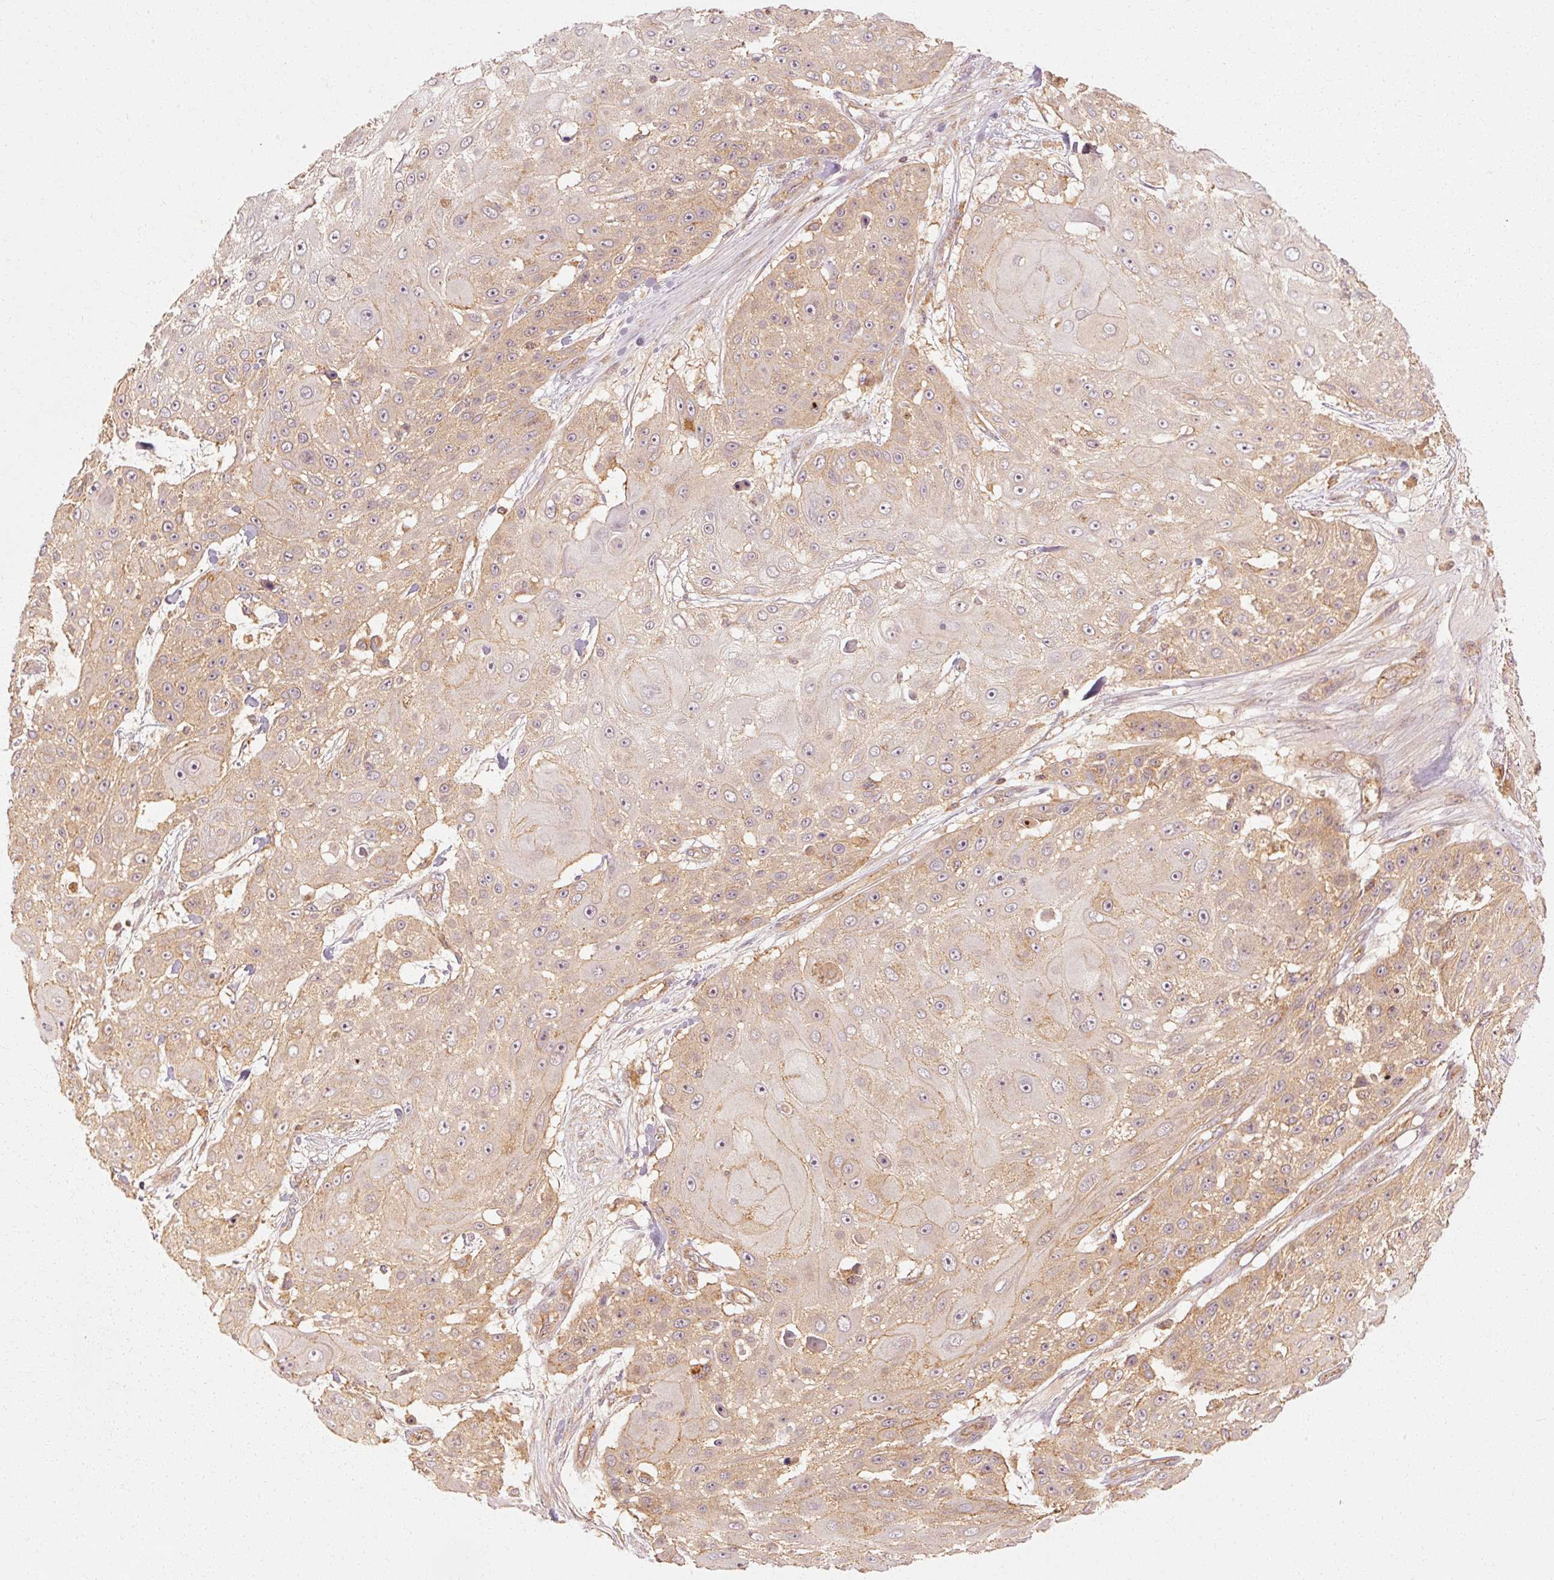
{"staining": {"intensity": "moderate", "quantity": "25%-75%", "location": "cytoplasmic/membranous"}, "tissue": "skin cancer", "cell_type": "Tumor cells", "image_type": "cancer", "snomed": [{"axis": "morphology", "description": "Squamous cell carcinoma, NOS"}, {"axis": "topography", "description": "Skin"}], "caption": "Brown immunohistochemical staining in skin squamous cell carcinoma exhibits moderate cytoplasmic/membranous expression in approximately 25%-75% of tumor cells.", "gene": "CTNNA1", "patient": {"sex": "female", "age": 86}}